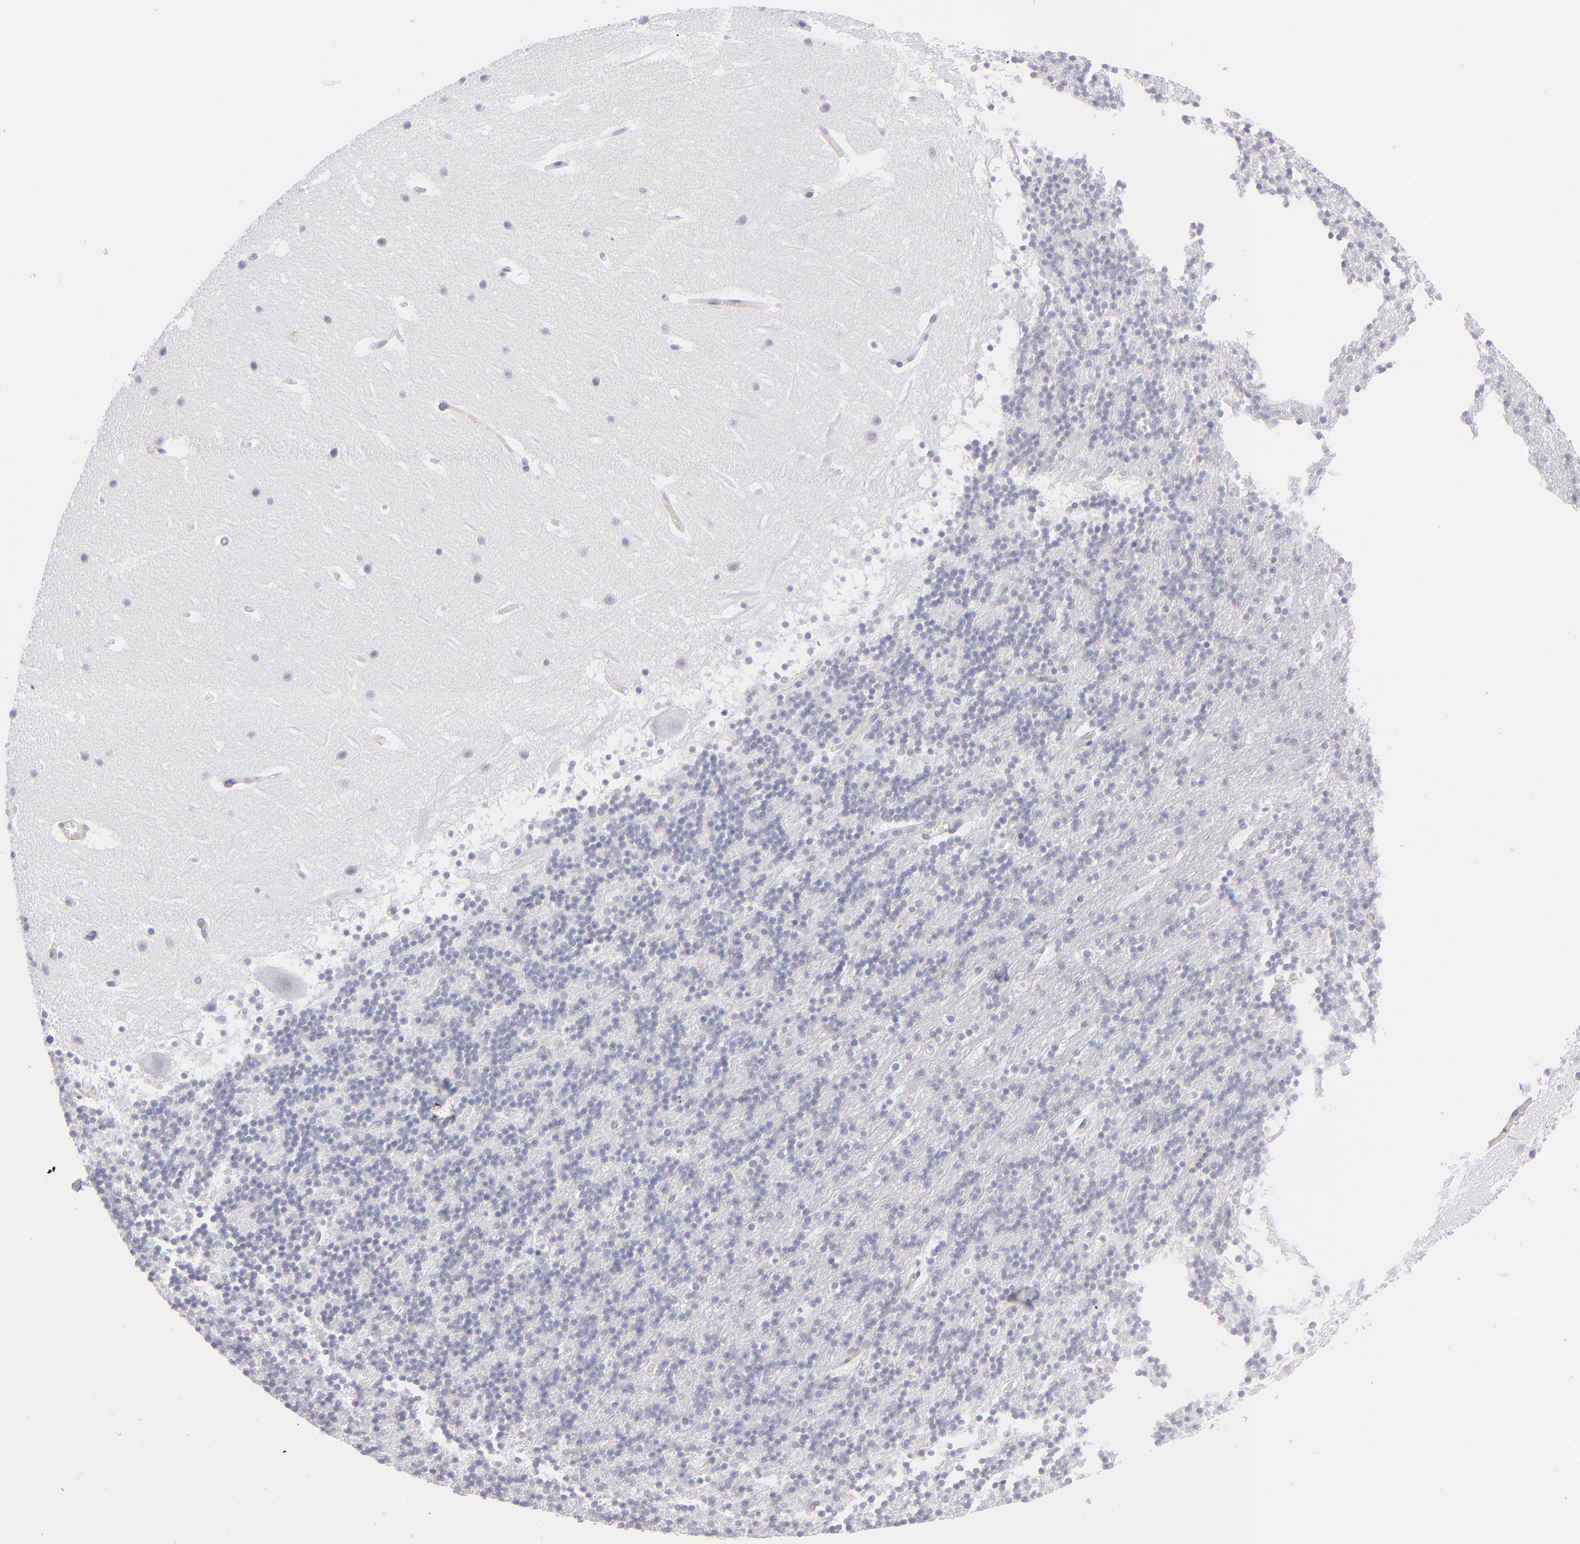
{"staining": {"intensity": "negative", "quantity": "none", "location": "none"}, "tissue": "cerebellum", "cell_type": "Cells in granular layer", "image_type": "normal", "snomed": [{"axis": "morphology", "description": "Normal tissue, NOS"}, {"axis": "topography", "description": "Cerebellum"}], "caption": "The image shows no significant staining in cells in granular layer of cerebellum.", "gene": "MYH11", "patient": {"sex": "male", "age": 45}}